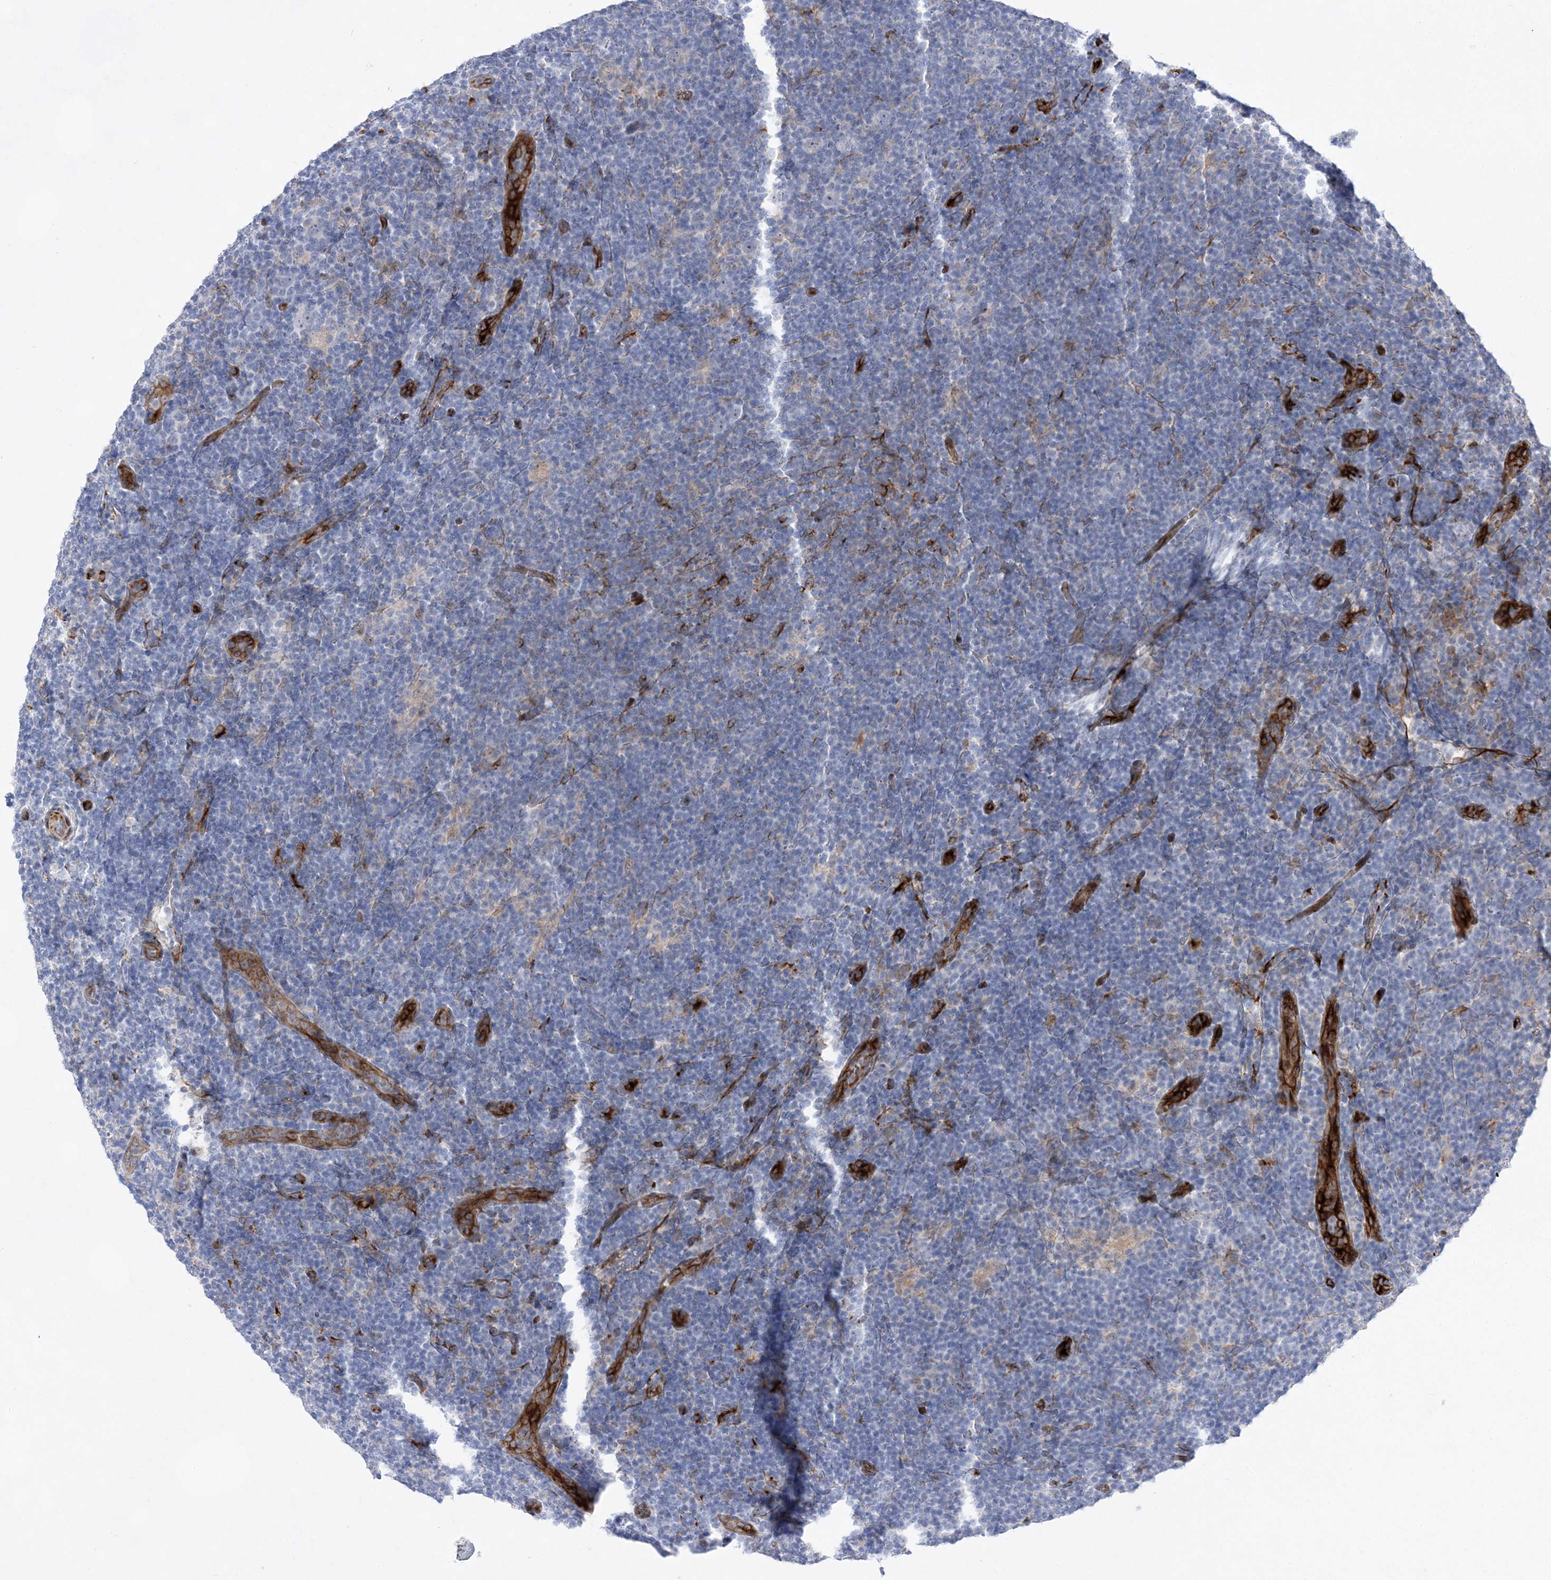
{"staining": {"intensity": "negative", "quantity": "none", "location": "none"}, "tissue": "lymphoma", "cell_type": "Tumor cells", "image_type": "cancer", "snomed": [{"axis": "morphology", "description": "Hodgkin's disease, NOS"}, {"axis": "topography", "description": "Lymph node"}], "caption": "A photomicrograph of human Hodgkin's disease is negative for staining in tumor cells.", "gene": "TMEM132B", "patient": {"sex": "female", "age": 57}}